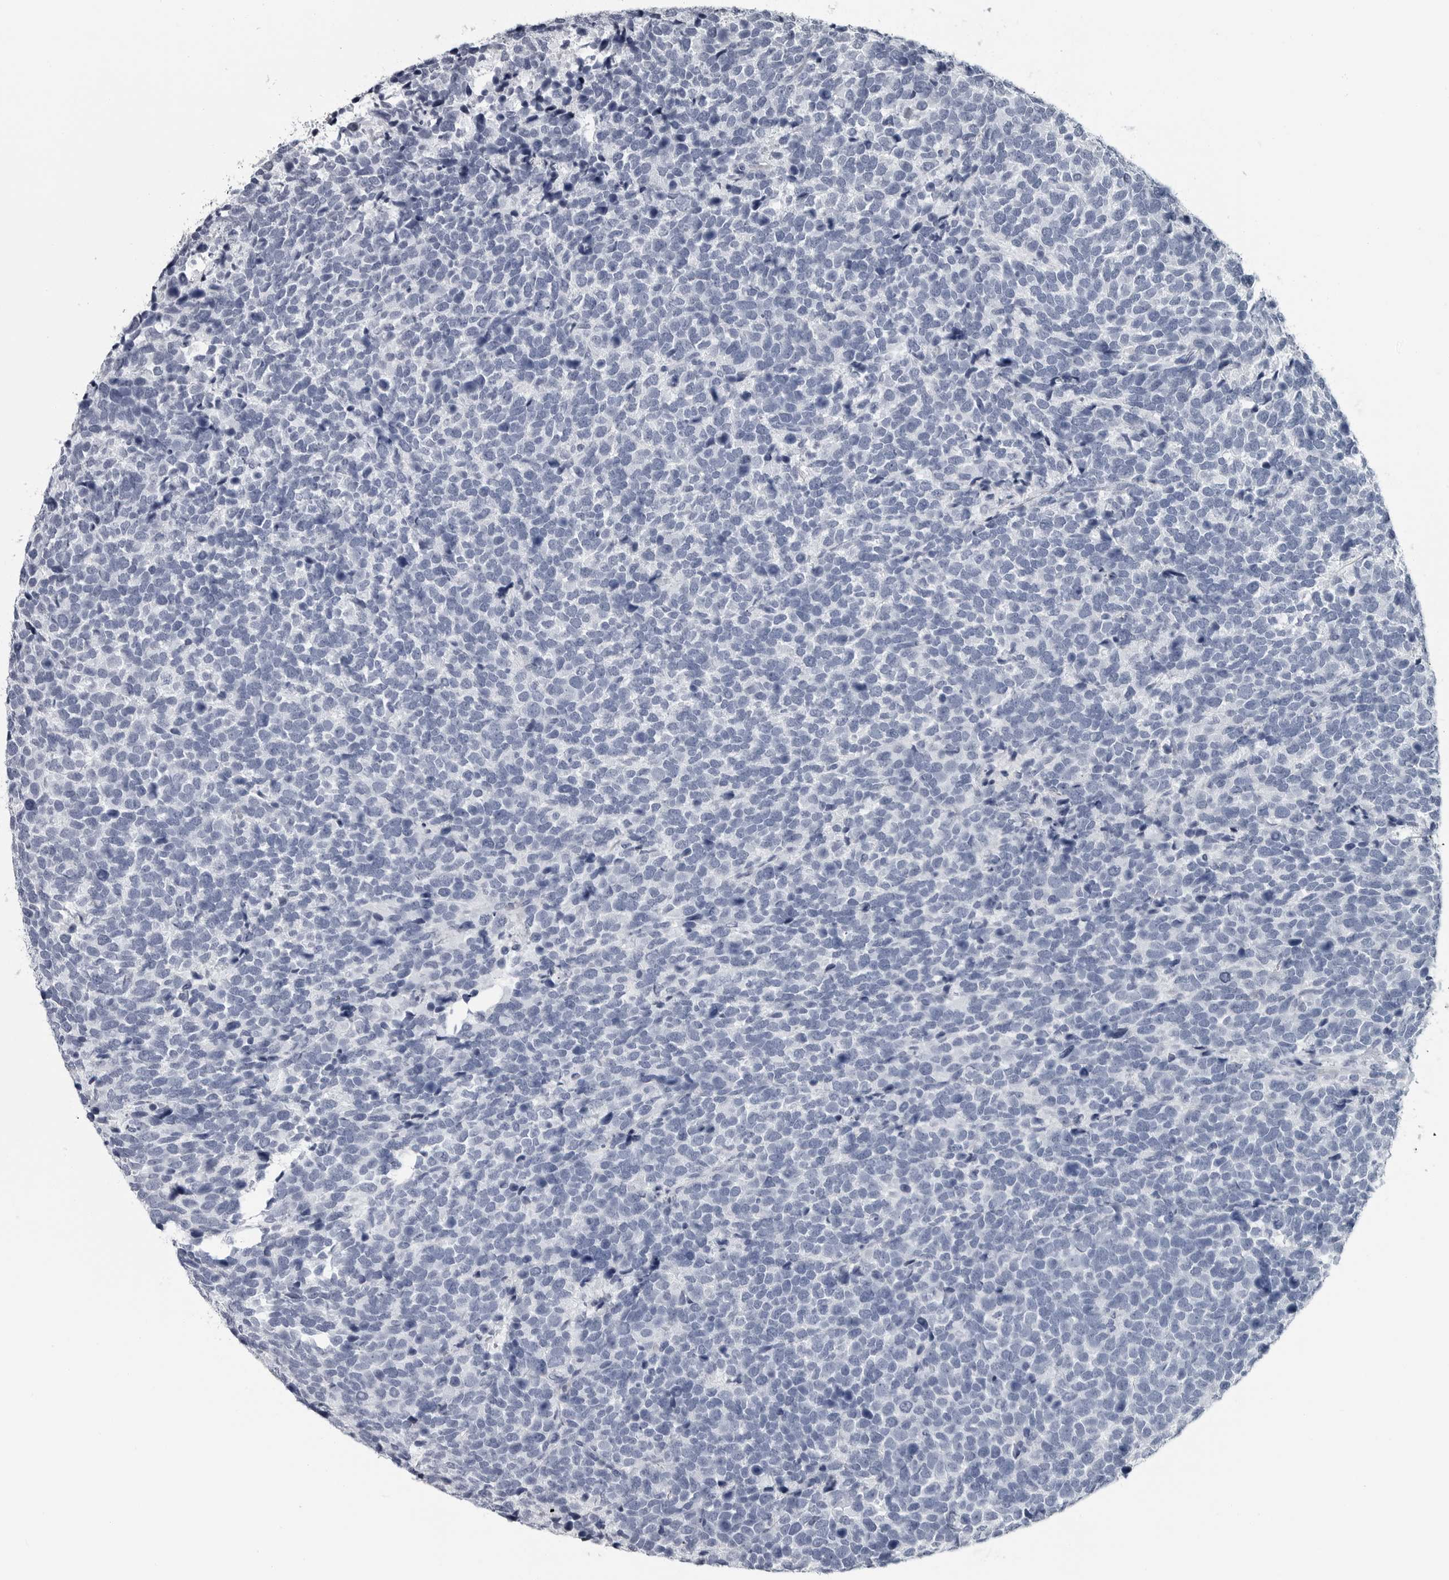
{"staining": {"intensity": "negative", "quantity": "none", "location": "none"}, "tissue": "urothelial cancer", "cell_type": "Tumor cells", "image_type": "cancer", "snomed": [{"axis": "morphology", "description": "Urothelial carcinoma, High grade"}, {"axis": "topography", "description": "Urinary bladder"}], "caption": "The immunohistochemistry image has no significant positivity in tumor cells of urothelial cancer tissue. The staining is performed using DAB brown chromogen with nuclei counter-stained in using hematoxylin.", "gene": "AMPD1", "patient": {"sex": "female", "age": 82}}